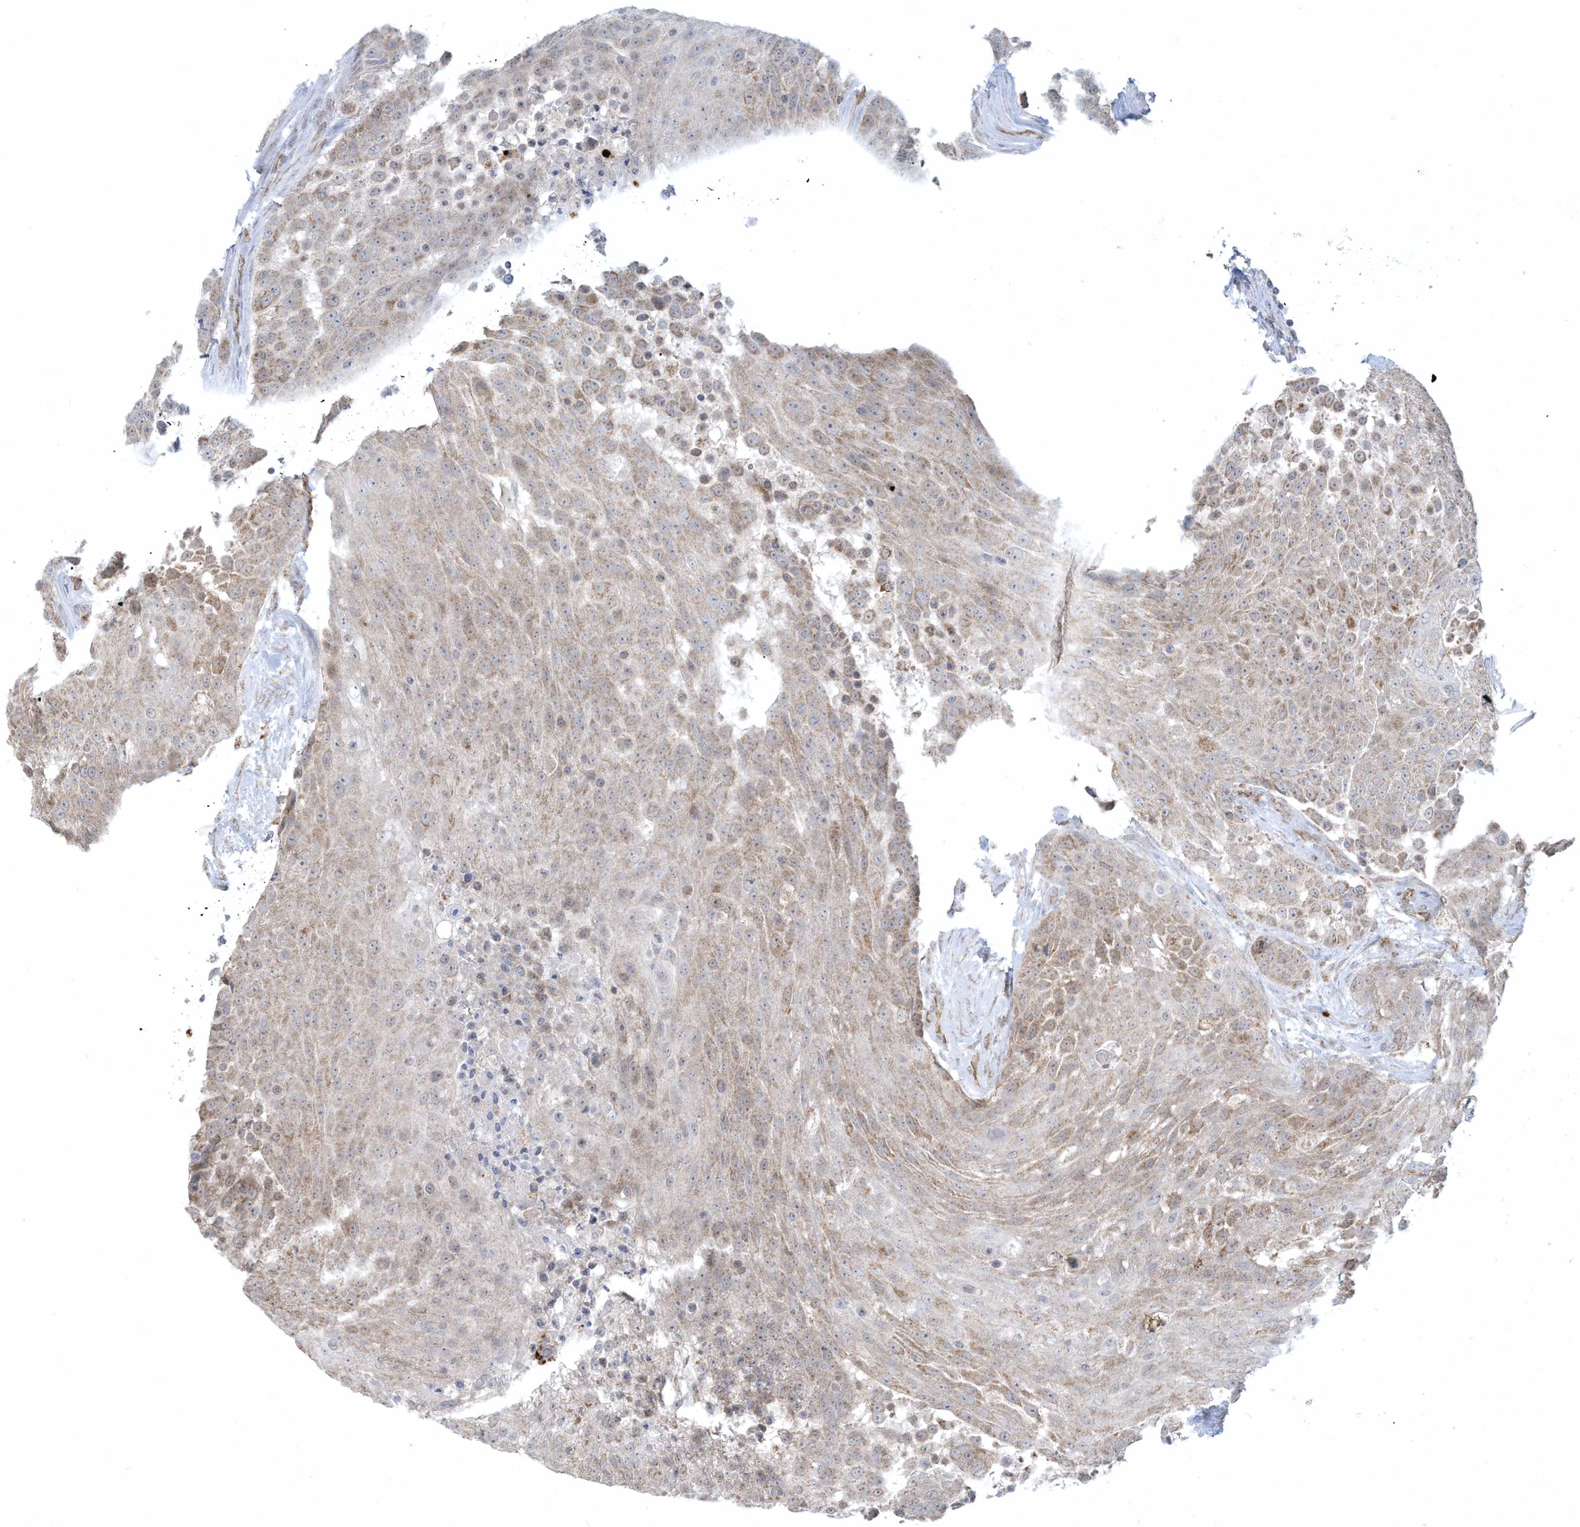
{"staining": {"intensity": "moderate", "quantity": "25%-75%", "location": "cytoplasmic/membranous"}, "tissue": "urothelial cancer", "cell_type": "Tumor cells", "image_type": "cancer", "snomed": [{"axis": "morphology", "description": "Urothelial carcinoma, High grade"}, {"axis": "topography", "description": "Urinary bladder"}], "caption": "Brown immunohistochemical staining in human urothelial carcinoma (high-grade) displays moderate cytoplasmic/membranous expression in approximately 25%-75% of tumor cells.", "gene": "CHRNA4", "patient": {"sex": "female", "age": 63}}